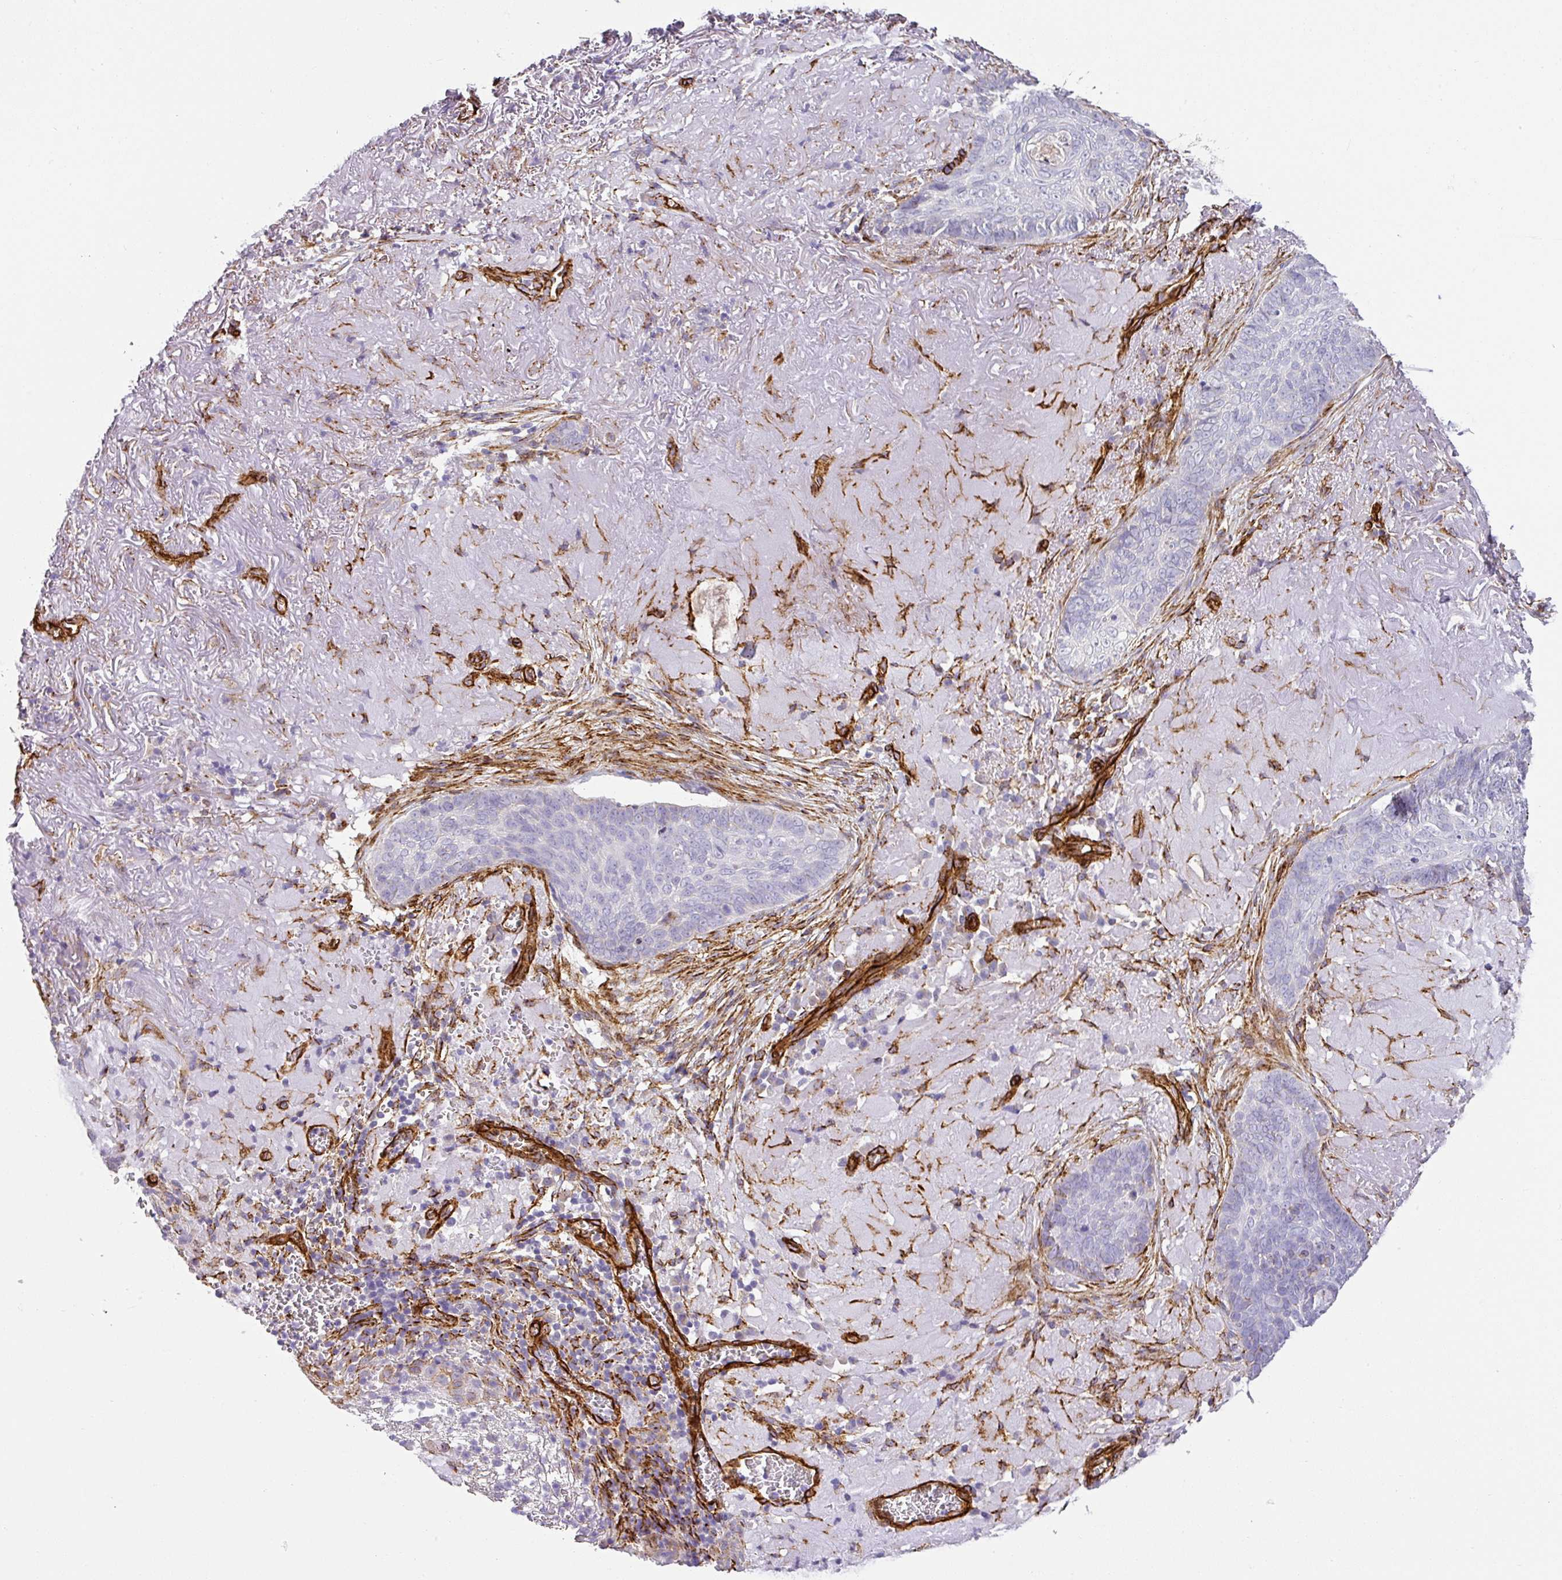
{"staining": {"intensity": "negative", "quantity": "none", "location": "none"}, "tissue": "skin cancer", "cell_type": "Tumor cells", "image_type": "cancer", "snomed": [{"axis": "morphology", "description": "Basal cell carcinoma"}, {"axis": "topography", "description": "Skin"}, {"axis": "topography", "description": "Skin of face"}], "caption": "Photomicrograph shows no significant protein staining in tumor cells of skin cancer.", "gene": "SLC25A17", "patient": {"sex": "female", "age": 95}}